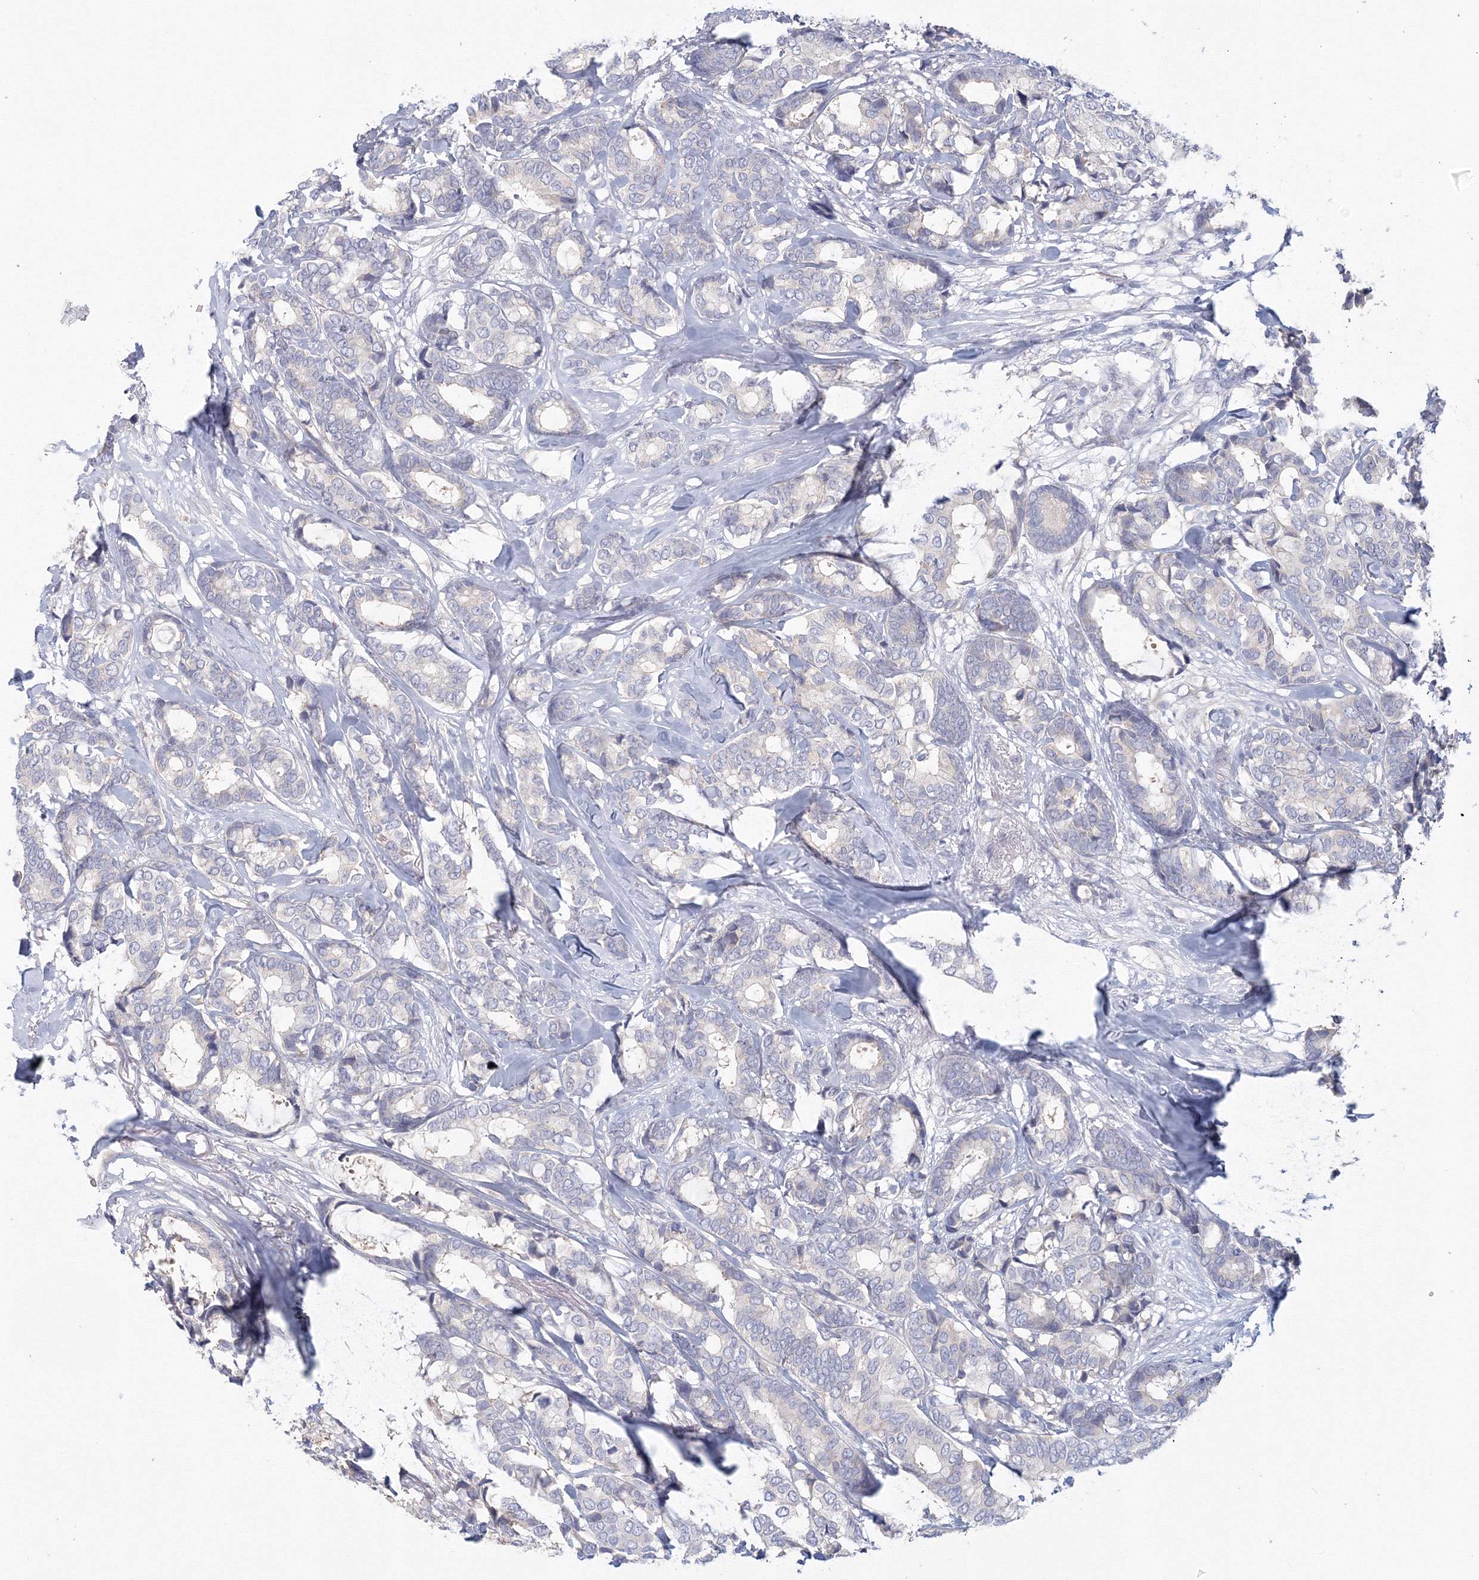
{"staining": {"intensity": "negative", "quantity": "none", "location": "none"}, "tissue": "breast cancer", "cell_type": "Tumor cells", "image_type": "cancer", "snomed": [{"axis": "morphology", "description": "Duct carcinoma"}, {"axis": "topography", "description": "Breast"}], "caption": "There is no significant expression in tumor cells of infiltrating ductal carcinoma (breast).", "gene": "TACC2", "patient": {"sex": "female", "age": 87}}